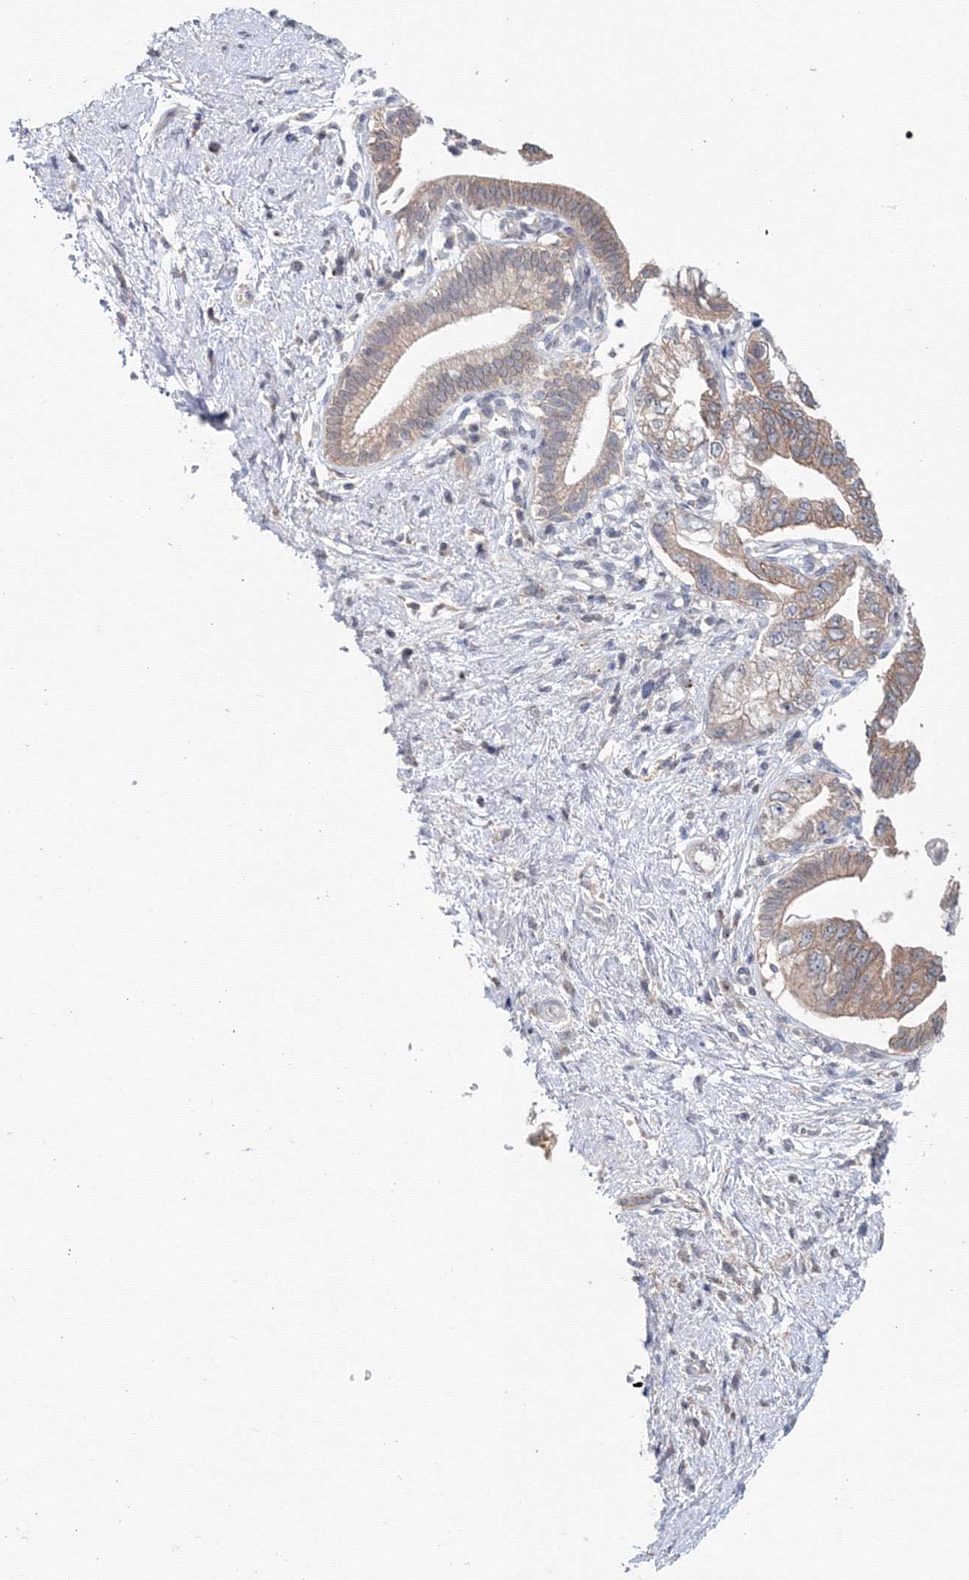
{"staining": {"intensity": "weak", "quantity": ">75%", "location": "cytoplasmic/membranous"}, "tissue": "pancreatic cancer", "cell_type": "Tumor cells", "image_type": "cancer", "snomed": [{"axis": "morphology", "description": "Adenocarcinoma, NOS"}, {"axis": "topography", "description": "Pancreas"}], "caption": "Protein staining reveals weak cytoplasmic/membranous positivity in approximately >75% of tumor cells in pancreatic cancer. The staining was performed using DAB to visualize the protein expression in brown, while the nuclei were stained in blue with hematoxylin (Magnification: 20x).", "gene": "SLC7A7", "patient": {"sex": "female", "age": 73}}